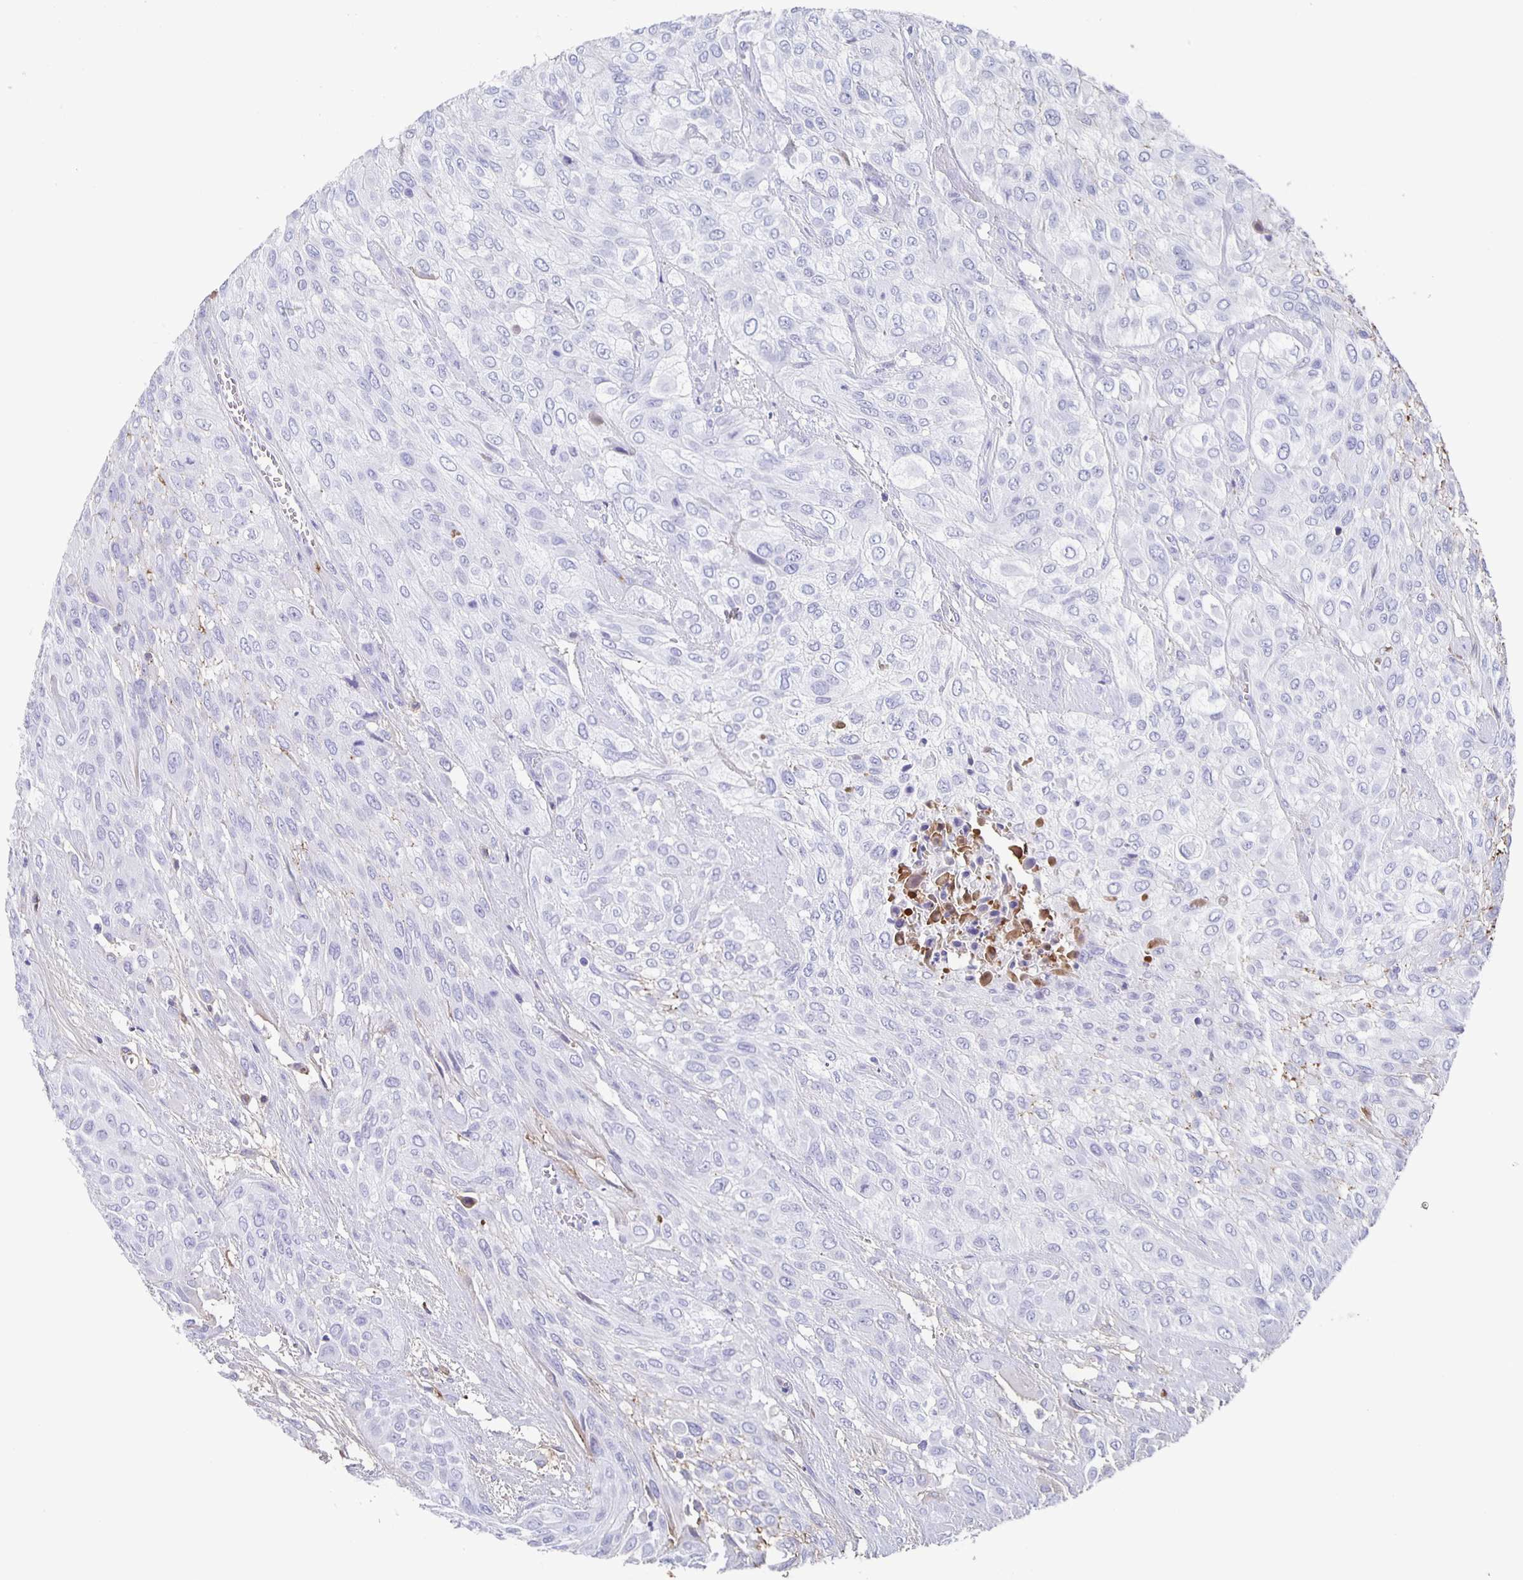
{"staining": {"intensity": "negative", "quantity": "none", "location": "none"}, "tissue": "urothelial cancer", "cell_type": "Tumor cells", "image_type": "cancer", "snomed": [{"axis": "morphology", "description": "Urothelial carcinoma, High grade"}, {"axis": "topography", "description": "Urinary bladder"}], "caption": "High power microscopy photomicrograph of an immunohistochemistry histopathology image of urothelial cancer, revealing no significant positivity in tumor cells.", "gene": "FGA", "patient": {"sex": "male", "age": 57}}